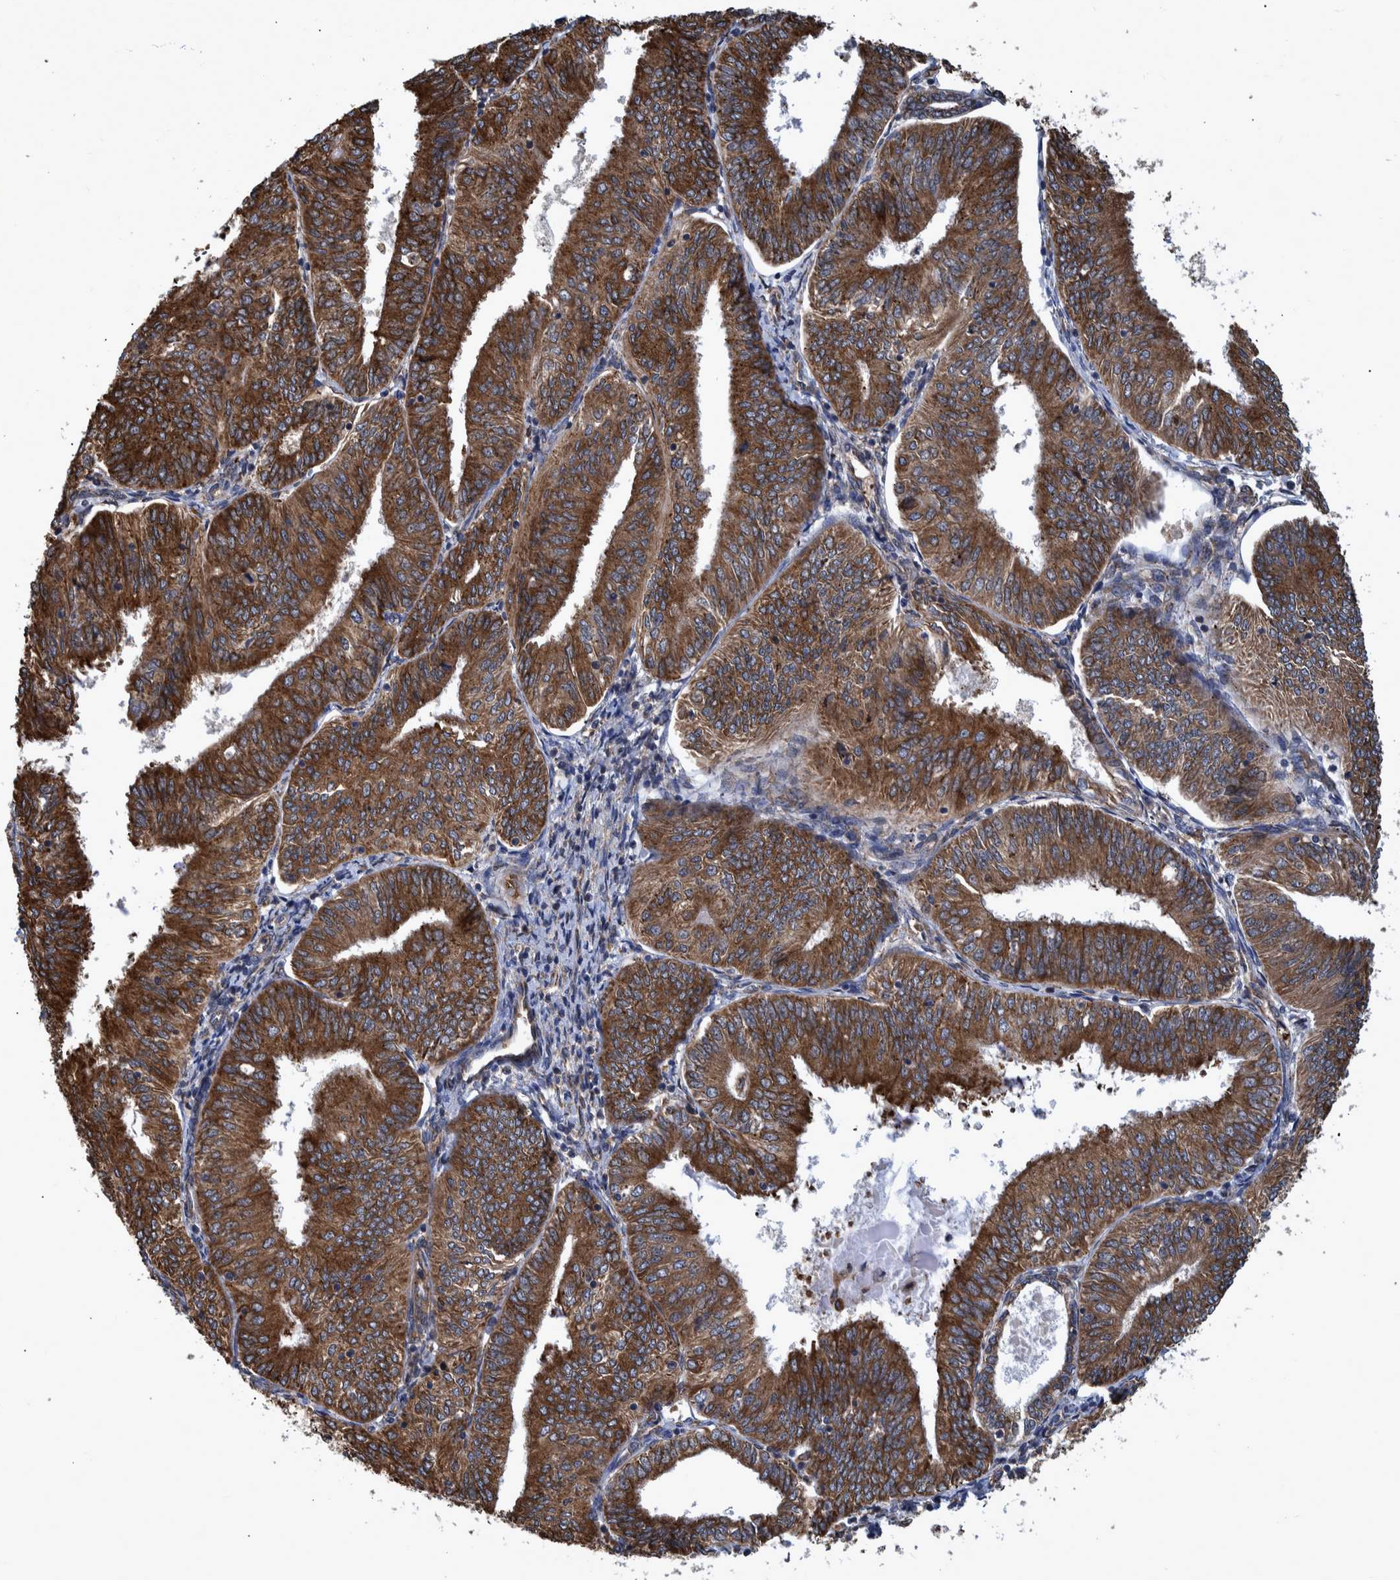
{"staining": {"intensity": "moderate", "quantity": ">75%", "location": "cytoplasmic/membranous"}, "tissue": "endometrial cancer", "cell_type": "Tumor cells", "image_type": "cancer", "snomed": [{"axis": "morphology", "description": "Adenocarcinoma, NOS"}, {"axis": "topography", "description": "Endometrium"}], "caption": "Protein positivity by immunohistochemistry shows moderate cytoplasmic/membranous positivity in about >75% of tumor cells in endometrial cancer (adenocarcinoma).", "gene": "SPAG5", "patient": {"sex": "female", "age": 58}}